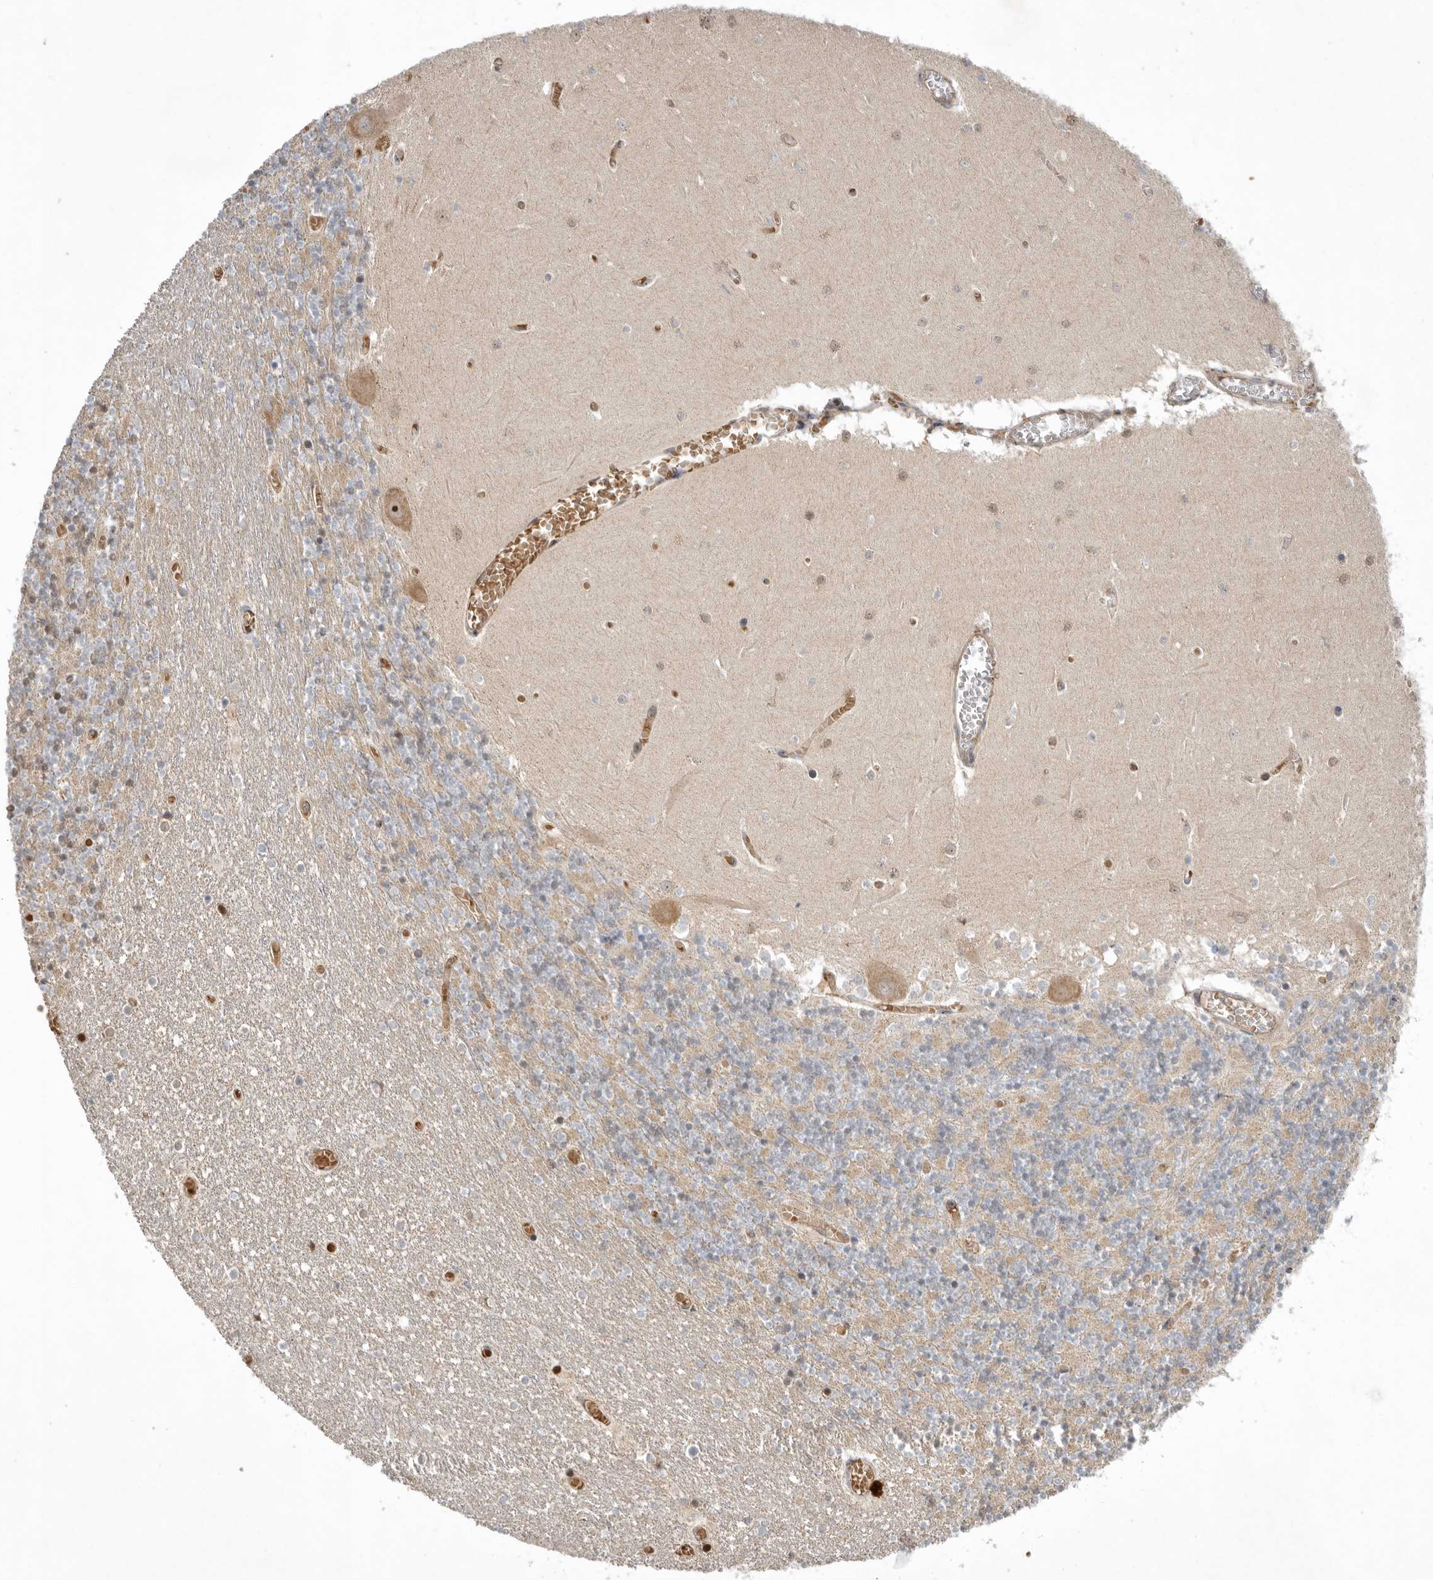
{"staining": {"intensity": "weak", "quantity": "<25%", "location": "cytoplasmic/membranous"}, "tissue": "cerebellum", "cell_type": "Cells in granular layer", "image_type": "normal", "snomed": [{"axis": "morphology", "description": "Normal tissue, NOS"}, {"axis": "topography", "description": "Cerebellum"}], "caption": "Photomicrograph shows no significant protein expression in cells in granular layer of benign cerebellum.", "gene": "KIF2B", "patient": {"sex": "female", "age": 28}}